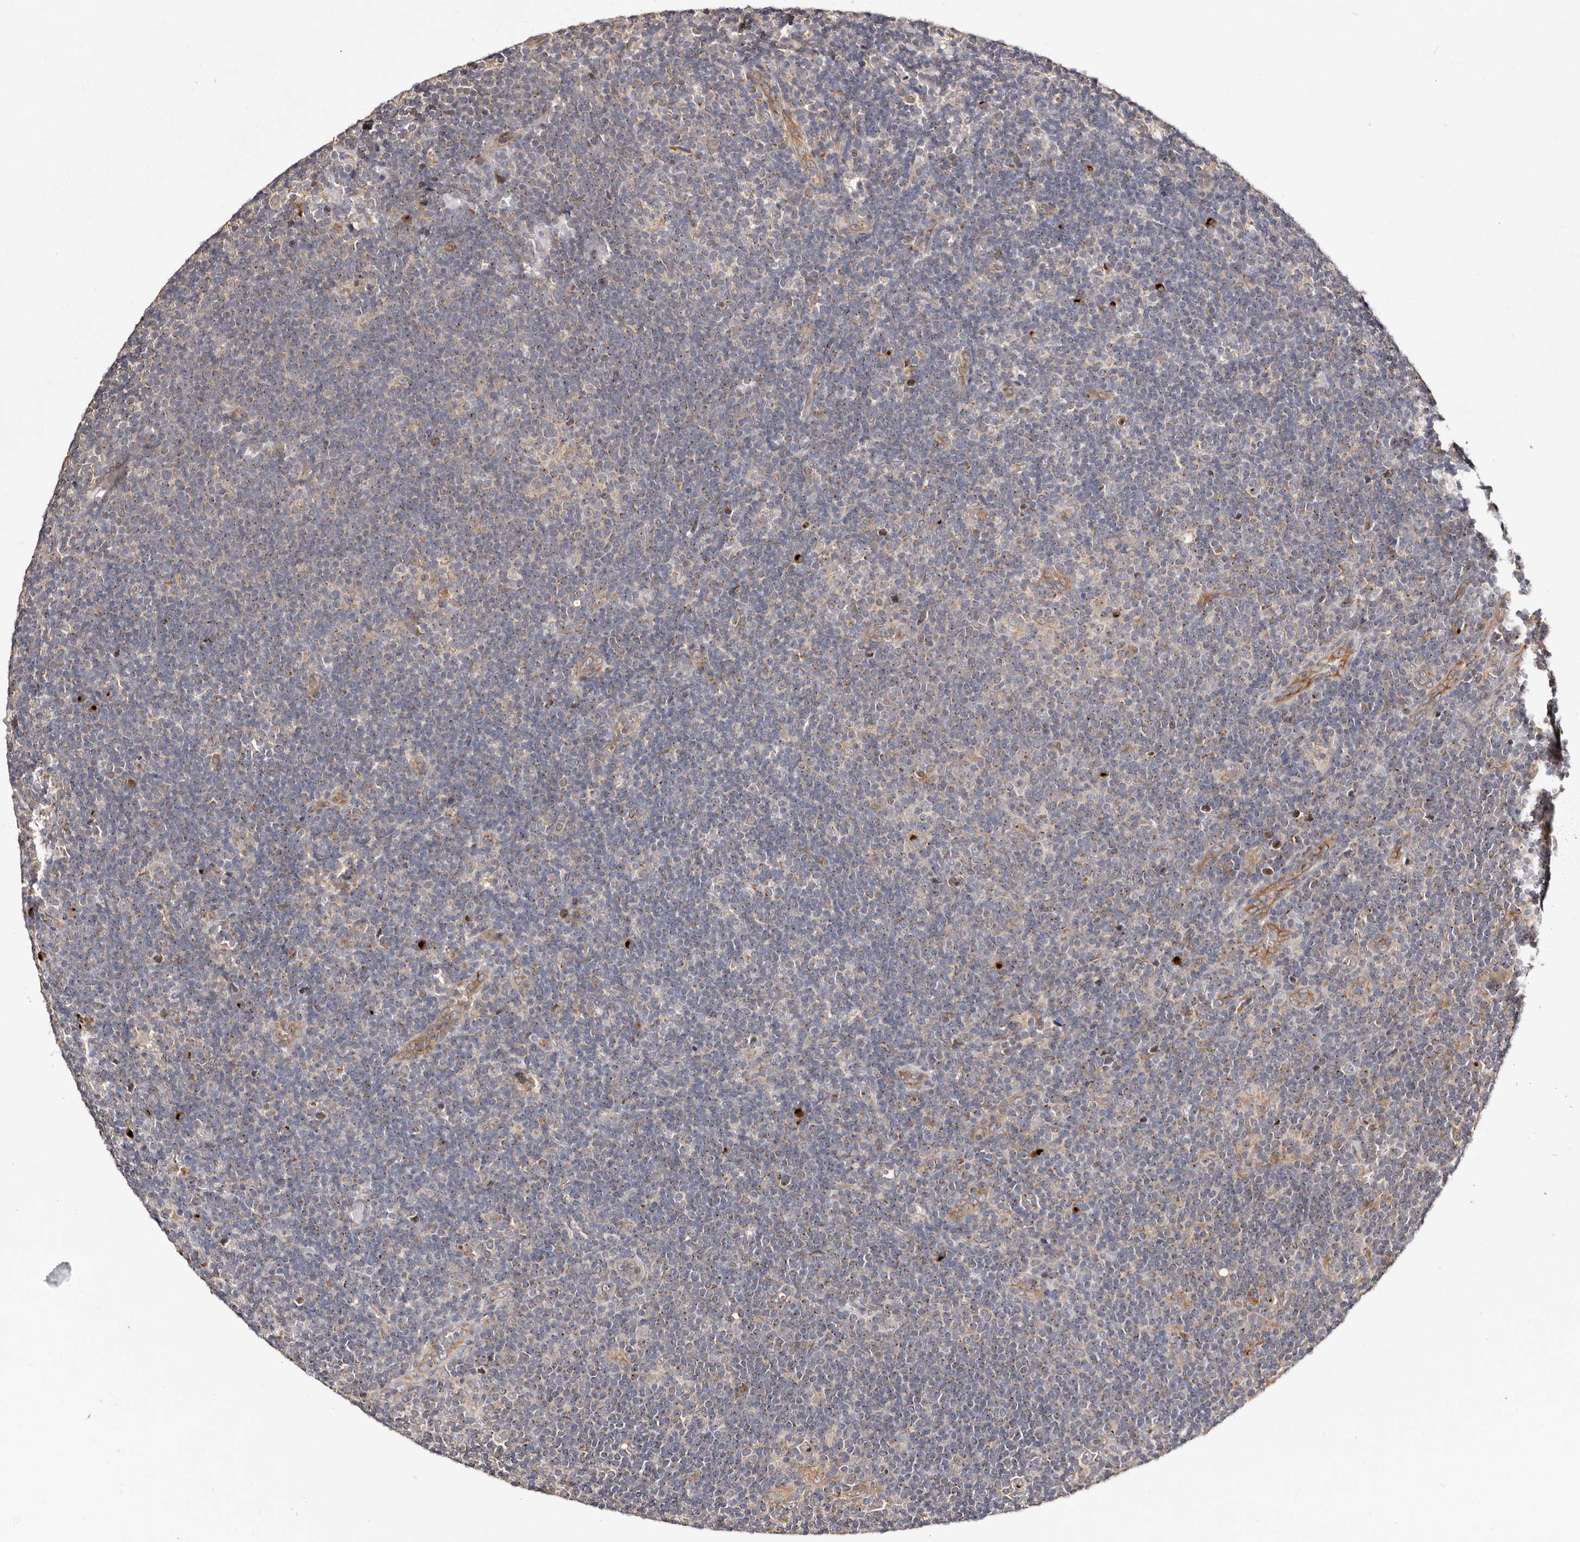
{"staining": {"intensity": "moderate", "quantity": "25%-75%", "location": "cytoplasmic/membranous"}, "tissue": "lymphoma", "cell_type": "Tumor cells", "image_type": "cancer", "snomed": [{"axis": "morphology", "description": "Hodgkin's disease, NOS"}, {"axis": "topography", "description": "Lymph node"}], "caption": "IHC micrograph of Hodgkin's disease stained for a protein (brown), which exhibits medium levels of moderate cytoplasmic/membranous positivity in approximately 25%-75% of tumor cells.", "gene": "DACT2", "patient": {"sex": "female", "age": 57}}